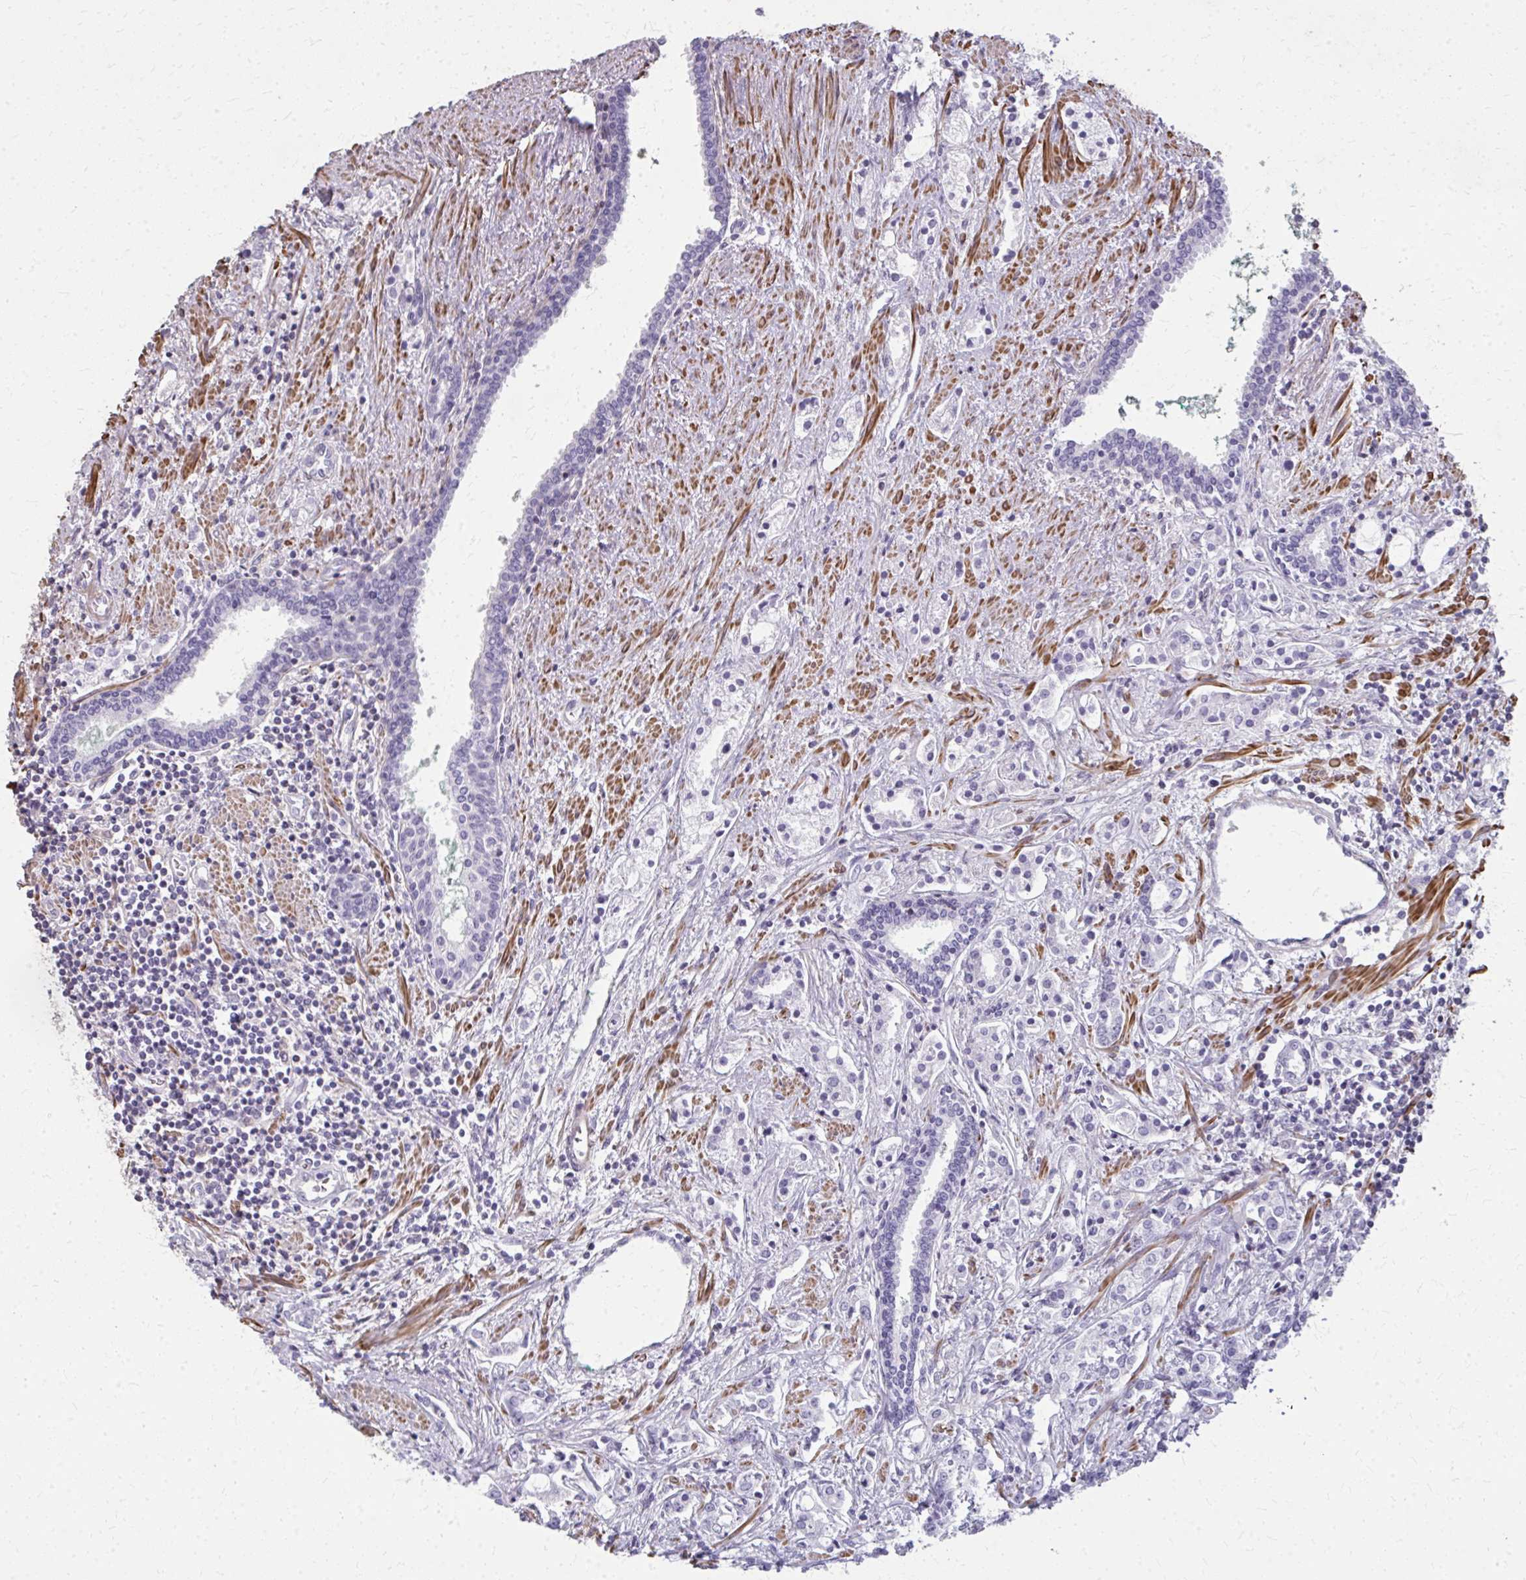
{"staining": {"intensity": "negative", "quantity": "none", "location": "none"}, "tissue": "prostate cancer", "cell_type": "Tumor cells", "image_type": "cancer", "snomed": [{"axis": "morphology", "description": "Adenocarcinoma, Medium grade"}, {"axis": "topography", "description": "Prostate"}], "caption": "Prostate cancer (adenocarcinoma (medium-grade)) stained for a protein using IHC exhibits no positivity tumor cells.", "gene": "TENM4", "patient": {"sex": "male", "age": 57}}